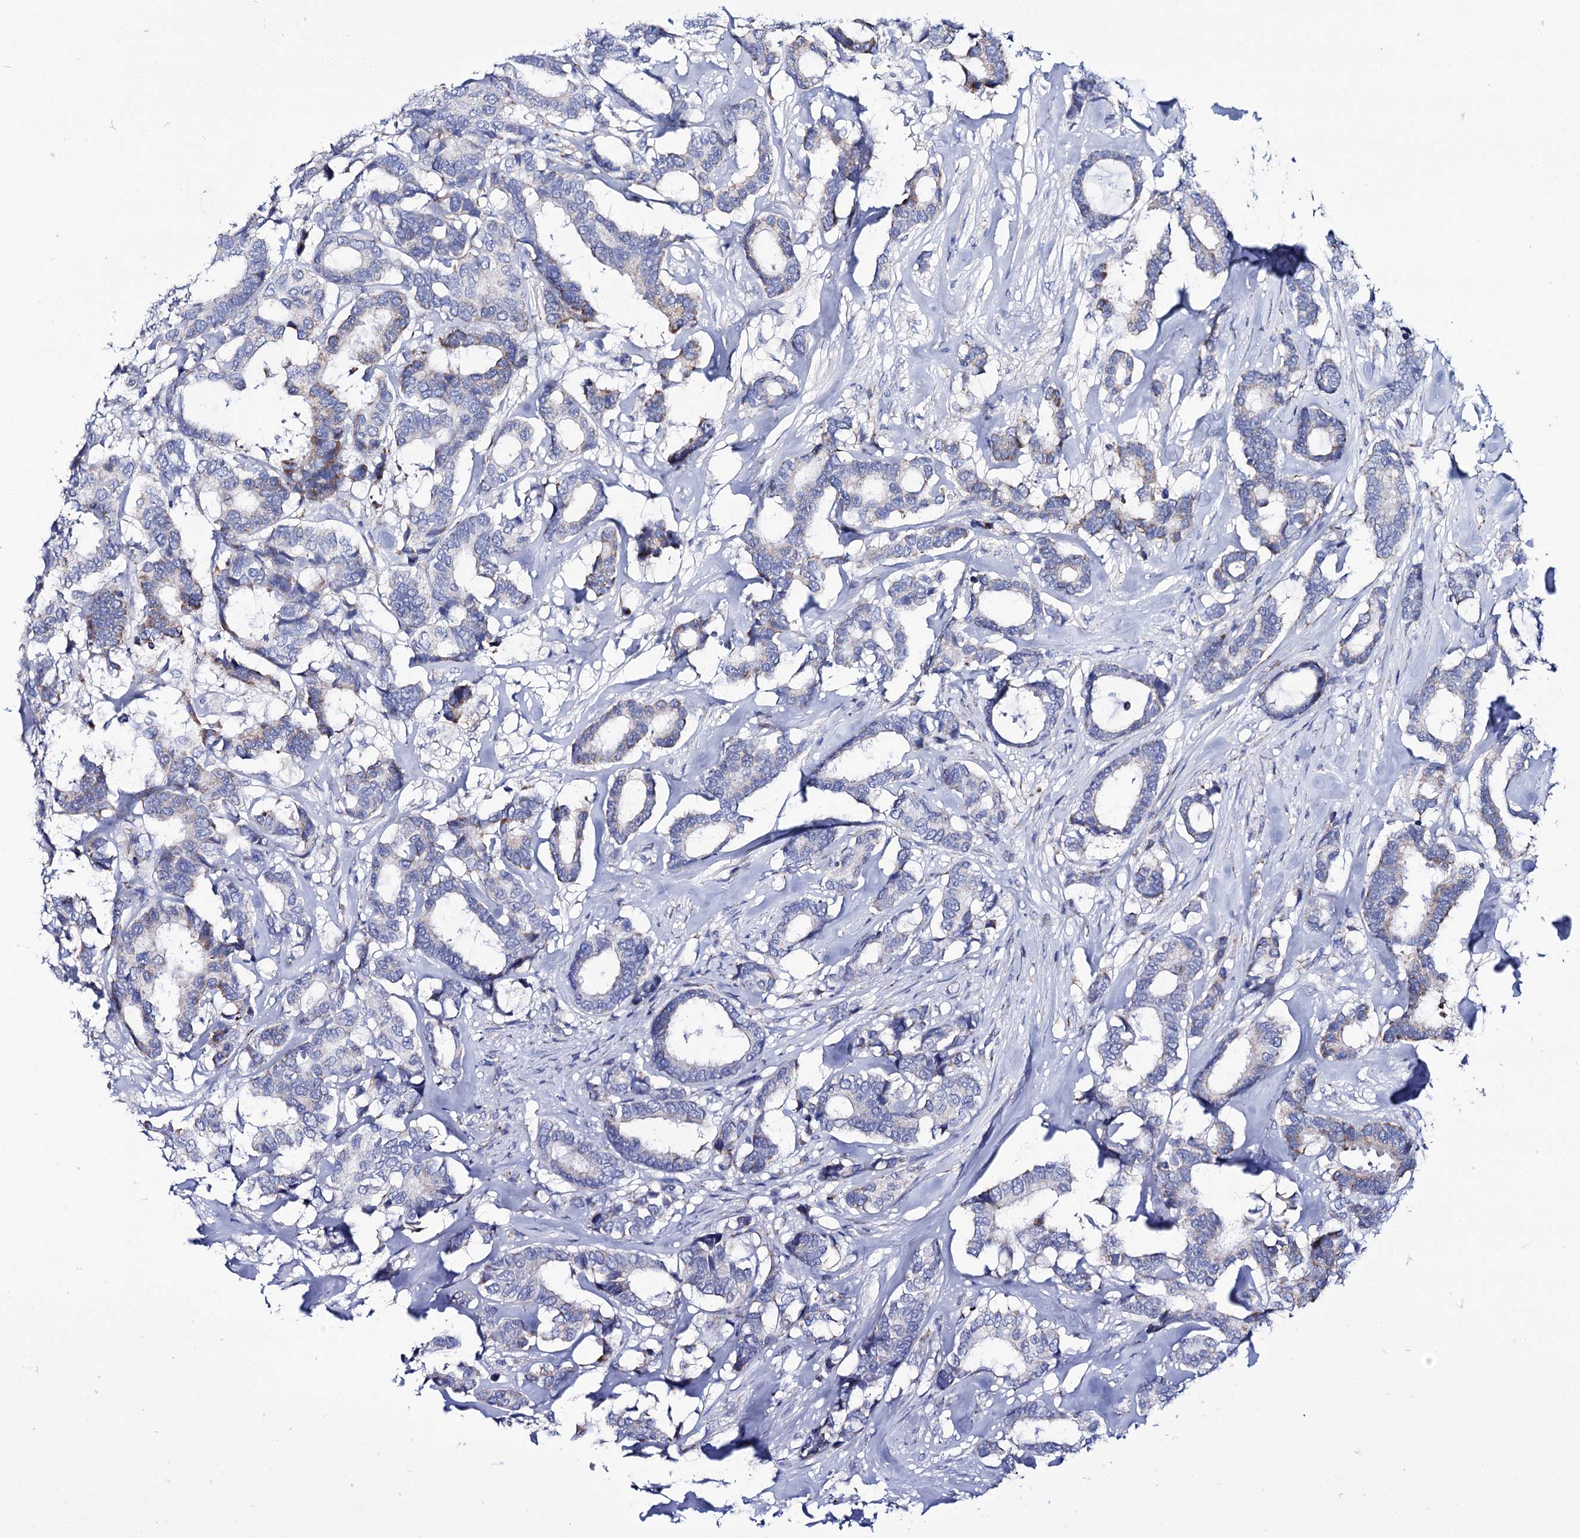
{"staining": {"intensity": "weak", "quantity": "<25%", "location": "cytoplasmic/membranous"}, "tissue": "breast cancer", "cell_type": "Tumor cells", "image_type": "cancer", "snomed": [{"axis": "morphology", "description": "Duct carcinoma"}, {"axis": "topography", "description": "Breast"}], "caption": "IHC image of human breast cancer stained for a protein (brown), which exhibits no positivity in tumor cells.", "gene": "UBASH3B", "patient": {"sex": "female", "age": 87}}